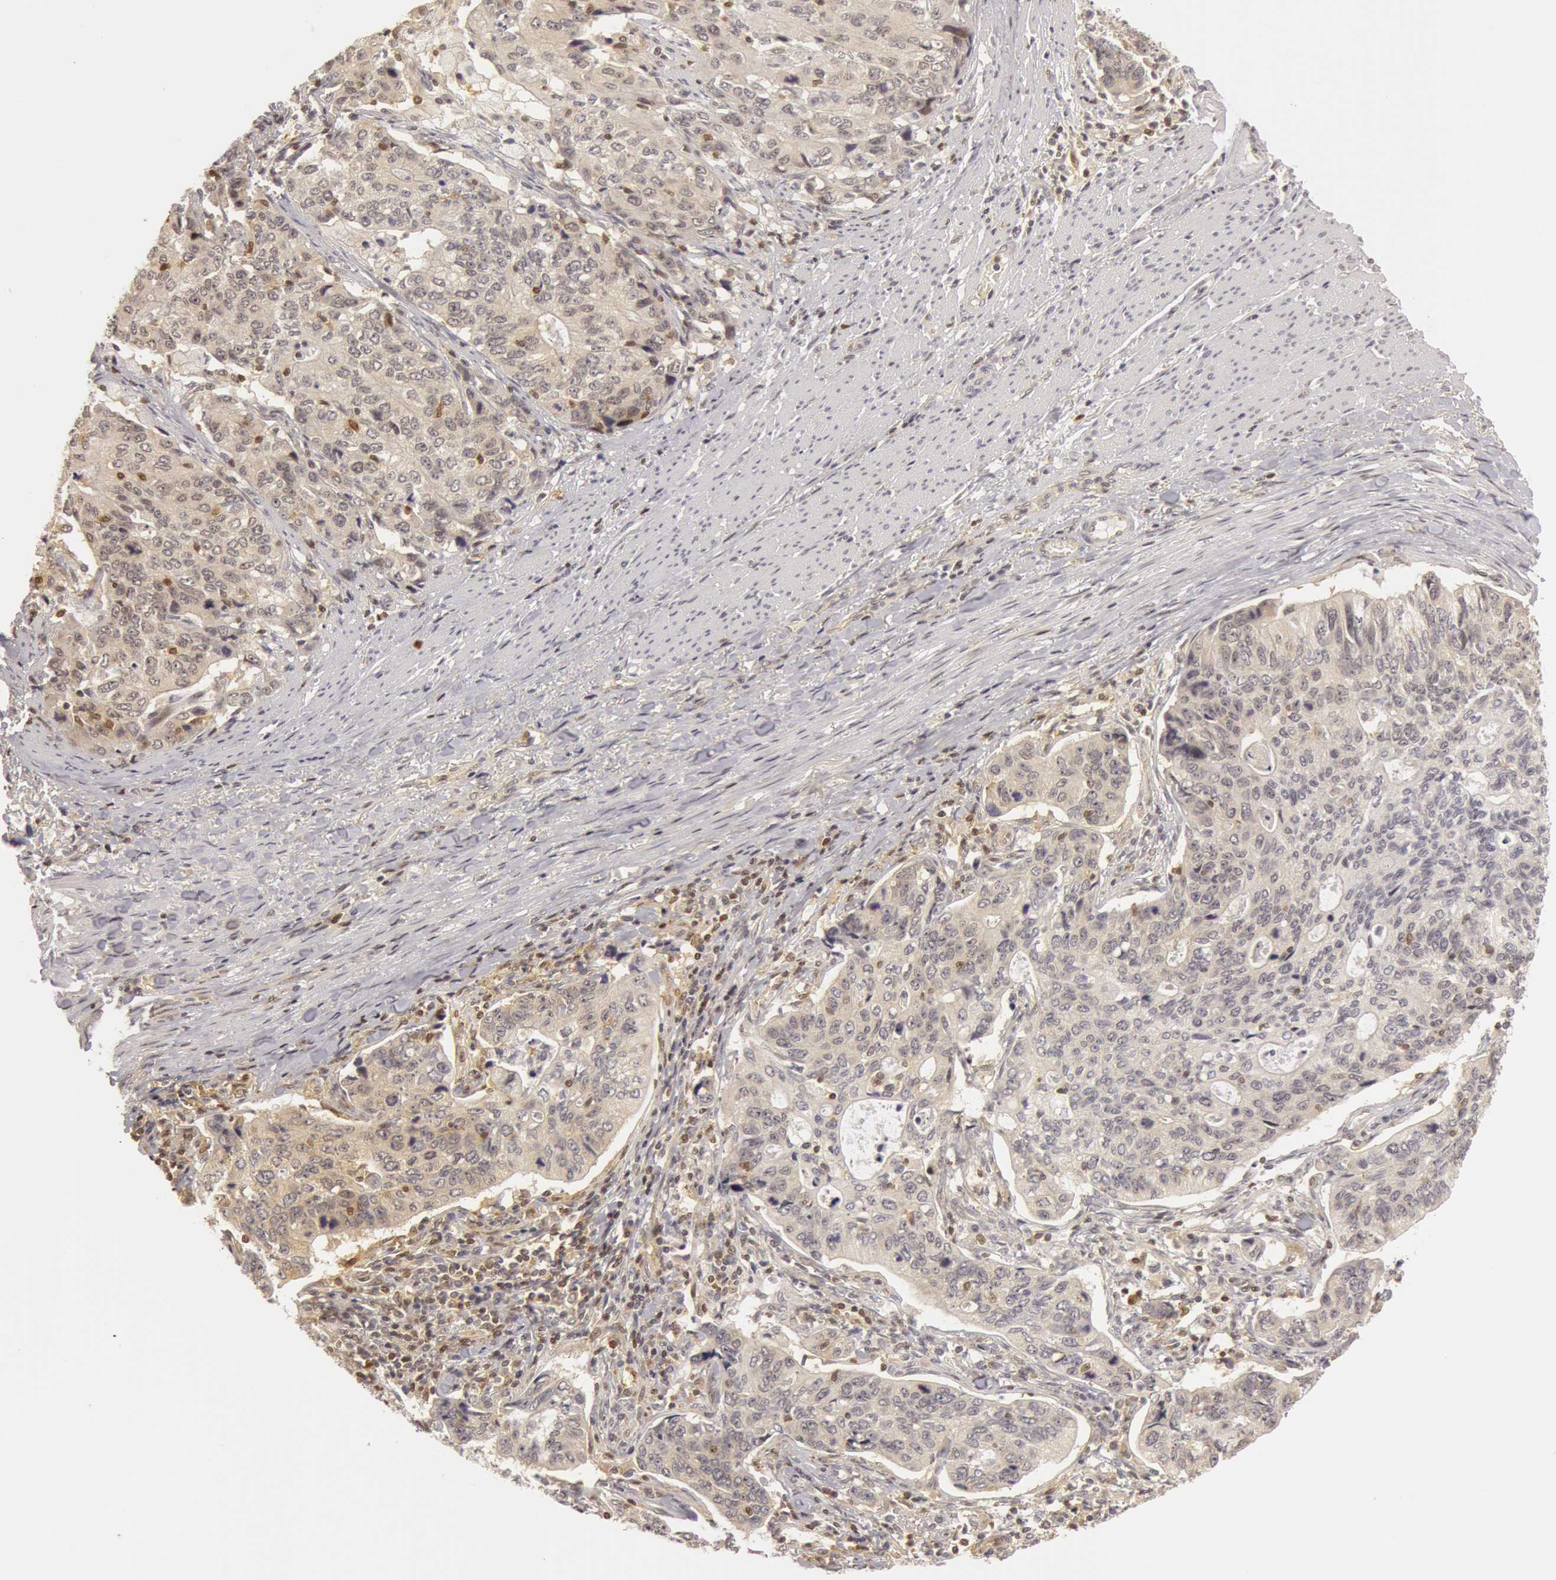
{"staining": {"intensity": "negative", "quantity": "none", "location": "none"}, "tissue": "stomach cancer", "cell_type": "Tumor cells", "image_type": "cancer", "snomed": [{"axis": "morphology", "description": "Adenocarcinoma, NOS"}, {"axis": "topography", "description": "Esophagus"}, {"axis": "topography", "description": "Stomach"}], "caption": "Immunohistochemistry (IHC) histopathology image of human stomach cancer (adenocarcinoma) stained for a protein (brown), which demonstrates no staining in tumor cells. The staining was performed using DAB (3,3'-diaminobenzidine) to visualize the protein expression in brown, while the nuclei were stained in blue with hematoxylin (Magnification: 20x).", "gene": "OASL", "patient": {"sex": "male", "age": 74}}